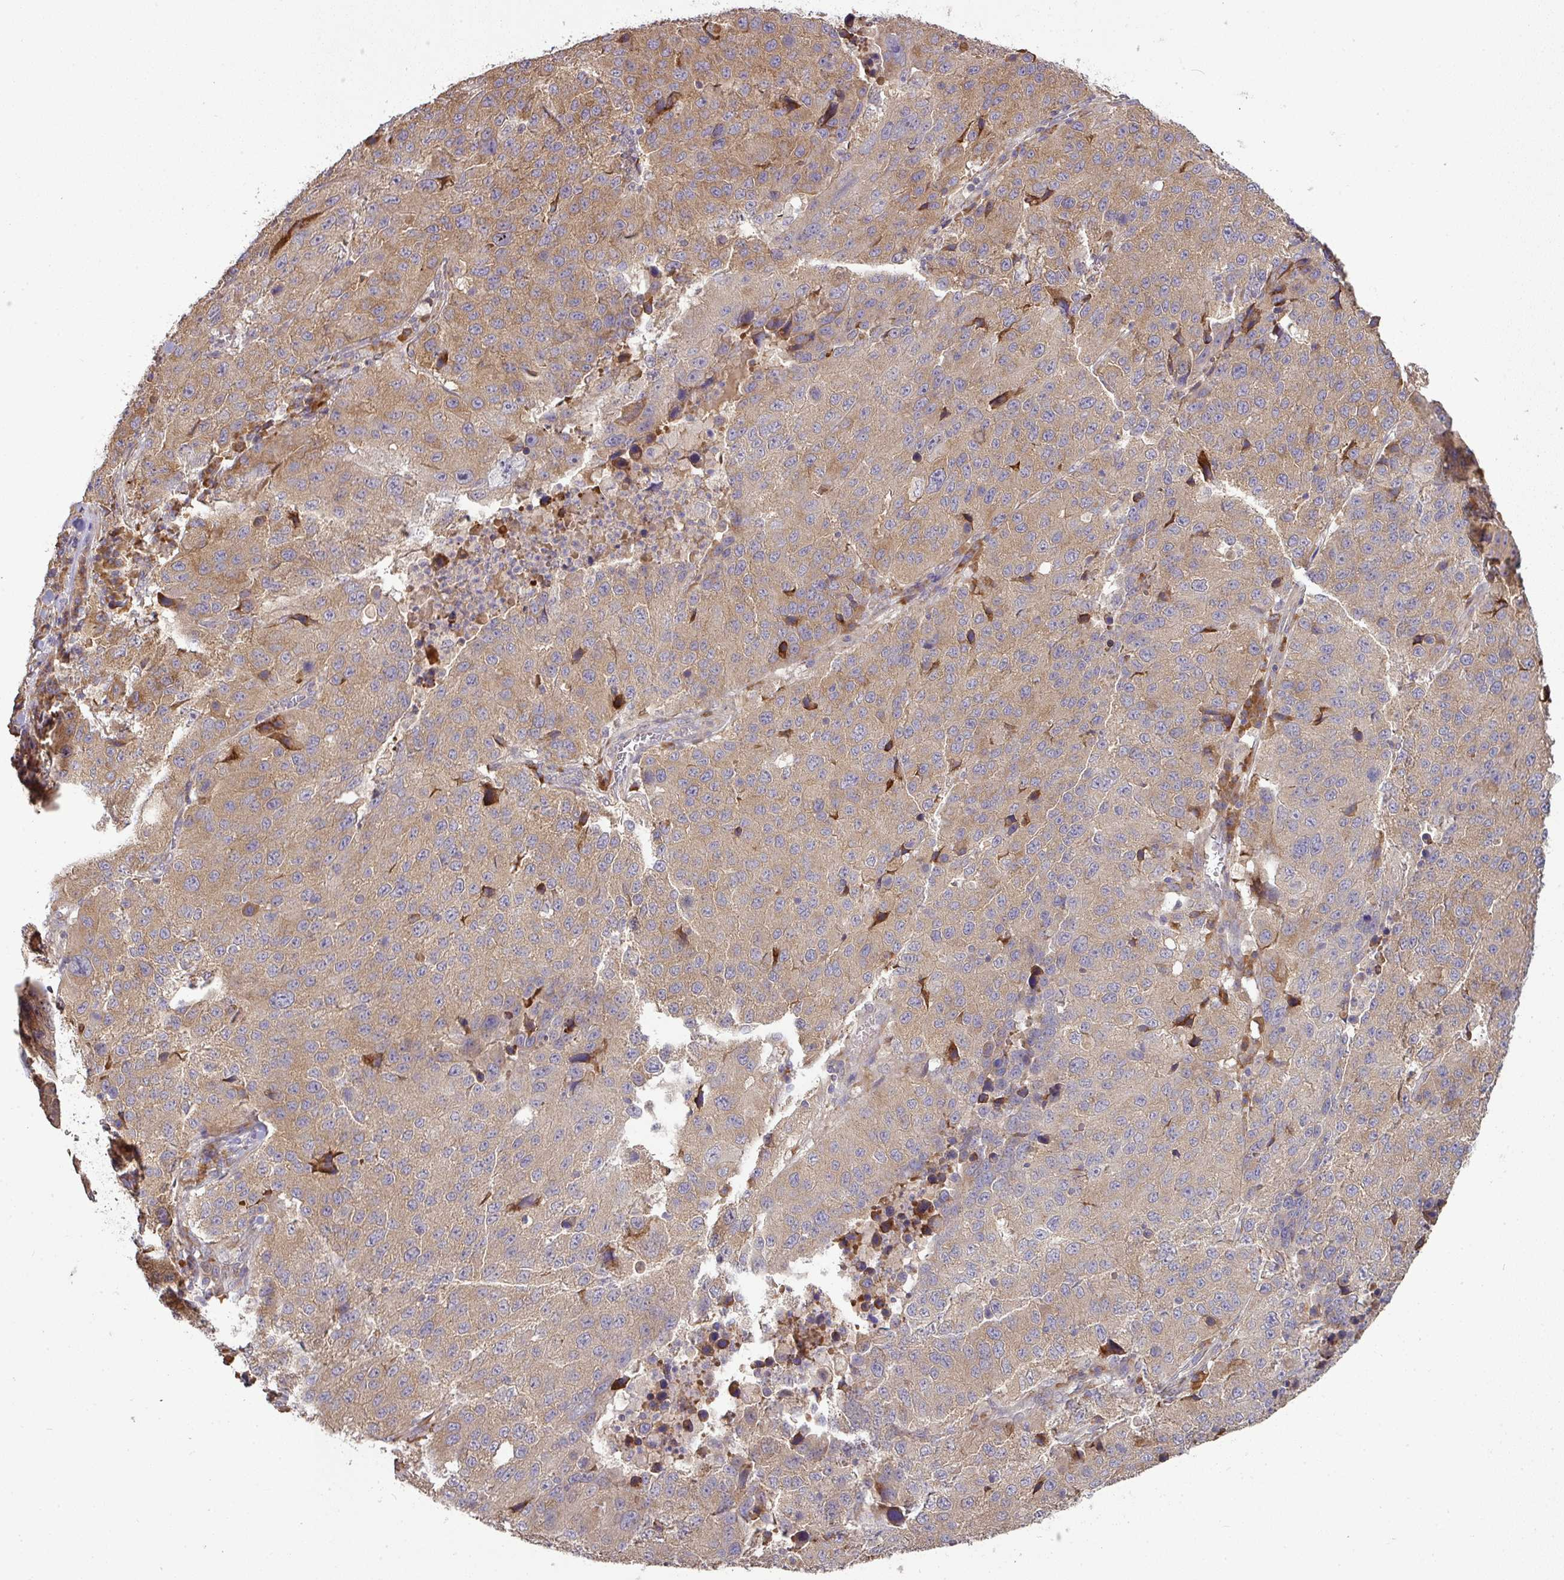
{"staining": {"intensity": "moderate", "quantity": ">75%", "location": "cytoplasmic/membranous"}, "tissue": "stomach cancer", "cell_type": "Tumor cells", "image_type": "cancer", "snomed": [{"axis": "morphology", "description": "Adenocarcinoma, NOS"}, {"axis": "topography", "description": "Stomach"}], "caption": "This histopathology image displays immunohistochemistry staining of human adenocarcinoma (stomach), with medium moderate cytoplasmic/membranous positivity in approximately >75% of tumor cells.", "gene": "GALP", "patient": {"sex": "male", "age": 71}}